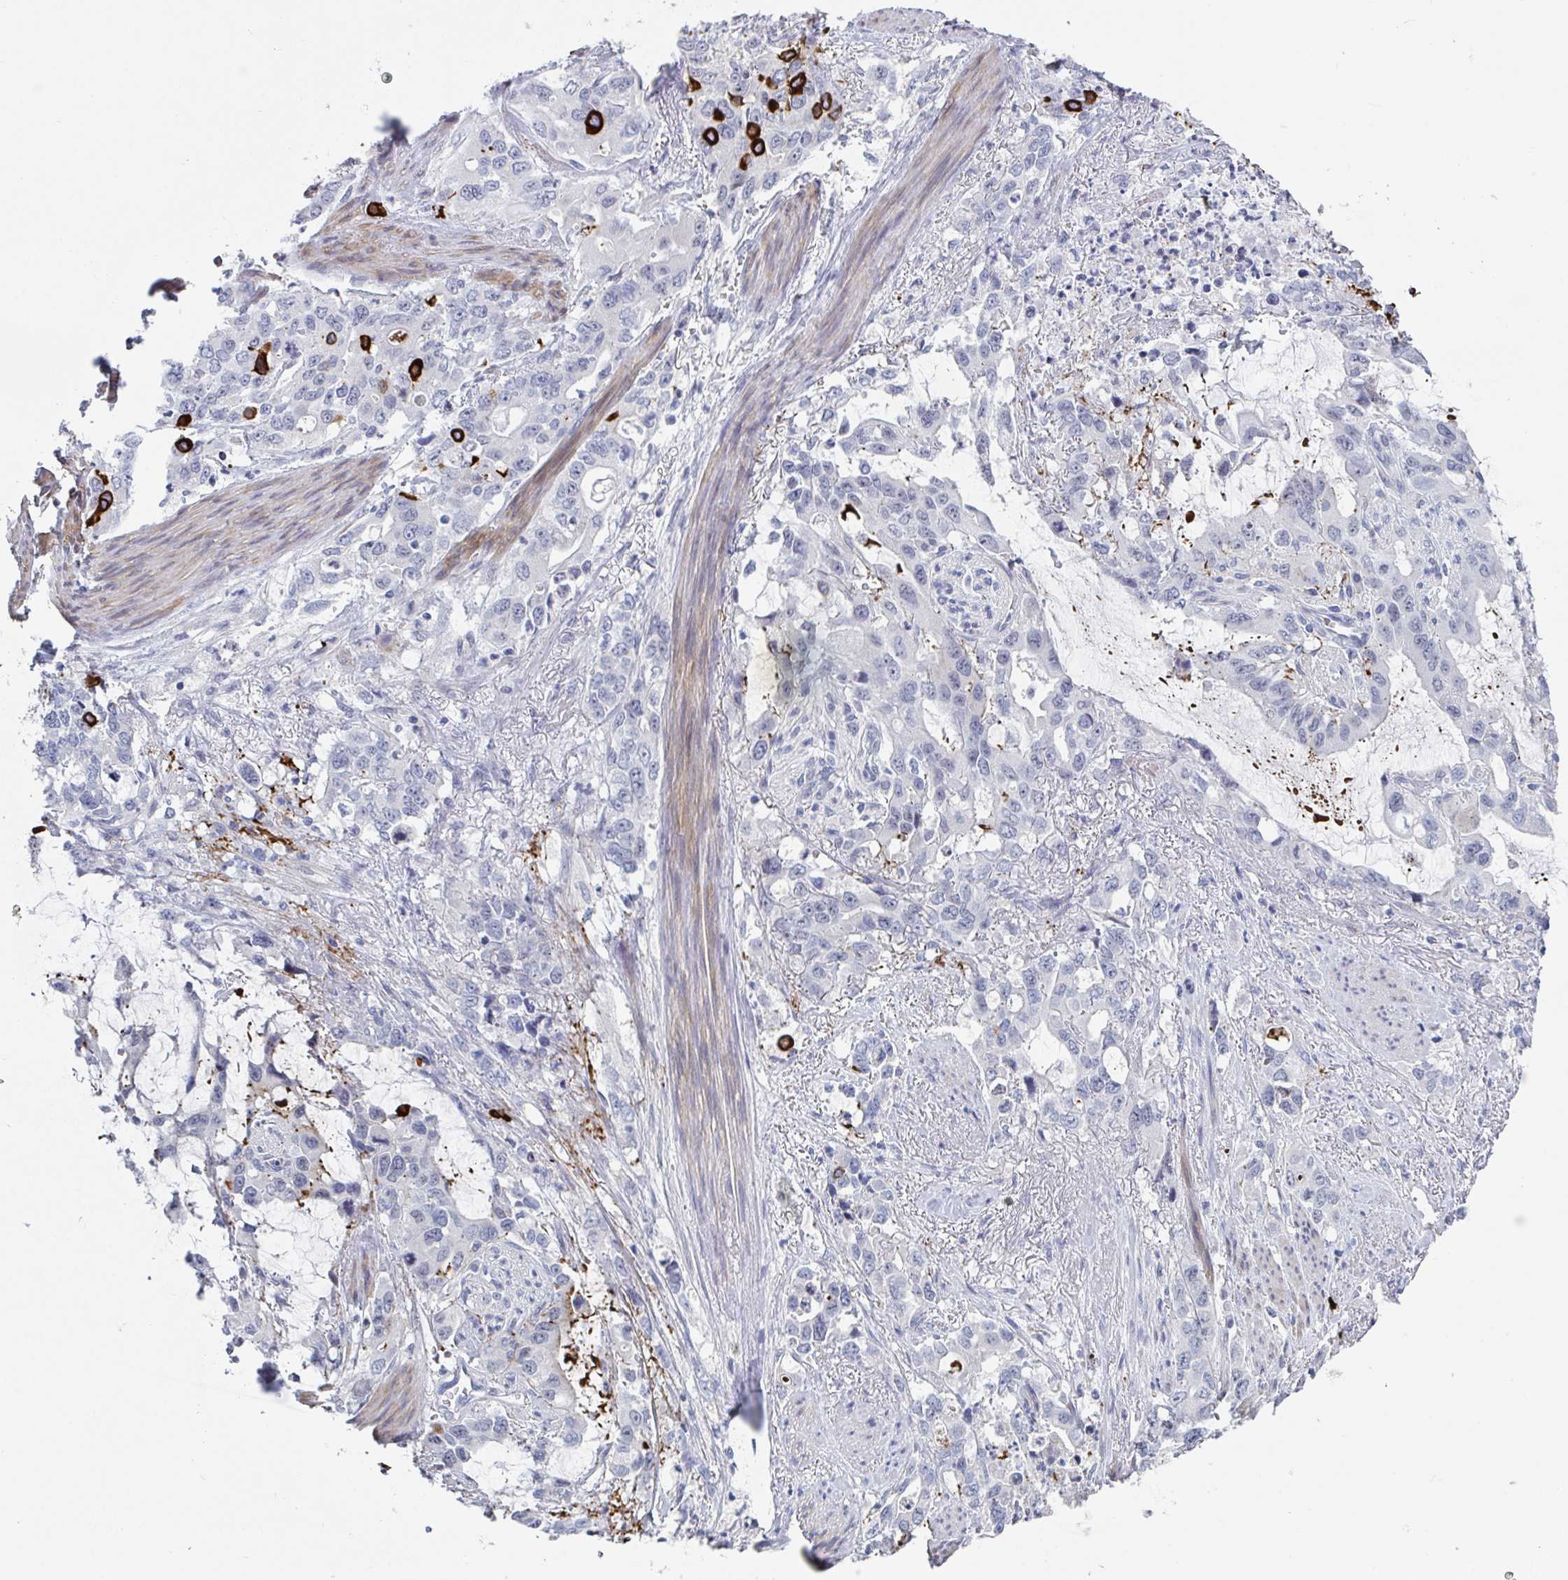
{"staining": {"intensity": "negative", "quantity": "none", "location": "none"}, "tissue": "stomach cancer", "cell_type": "Tumor cells", "image_type": "cancer", "snomed": [{"axis": "morphology", "description": "Adenocarcinoma, NOS"}, {"axis": "topography", "description": "Stomach, upper"}], "caption": "IHC of human stomach cancer reveals no positivity in tumor cells.", "gene": "CENPT", "patient": {"sex": "male", "age": 85}}